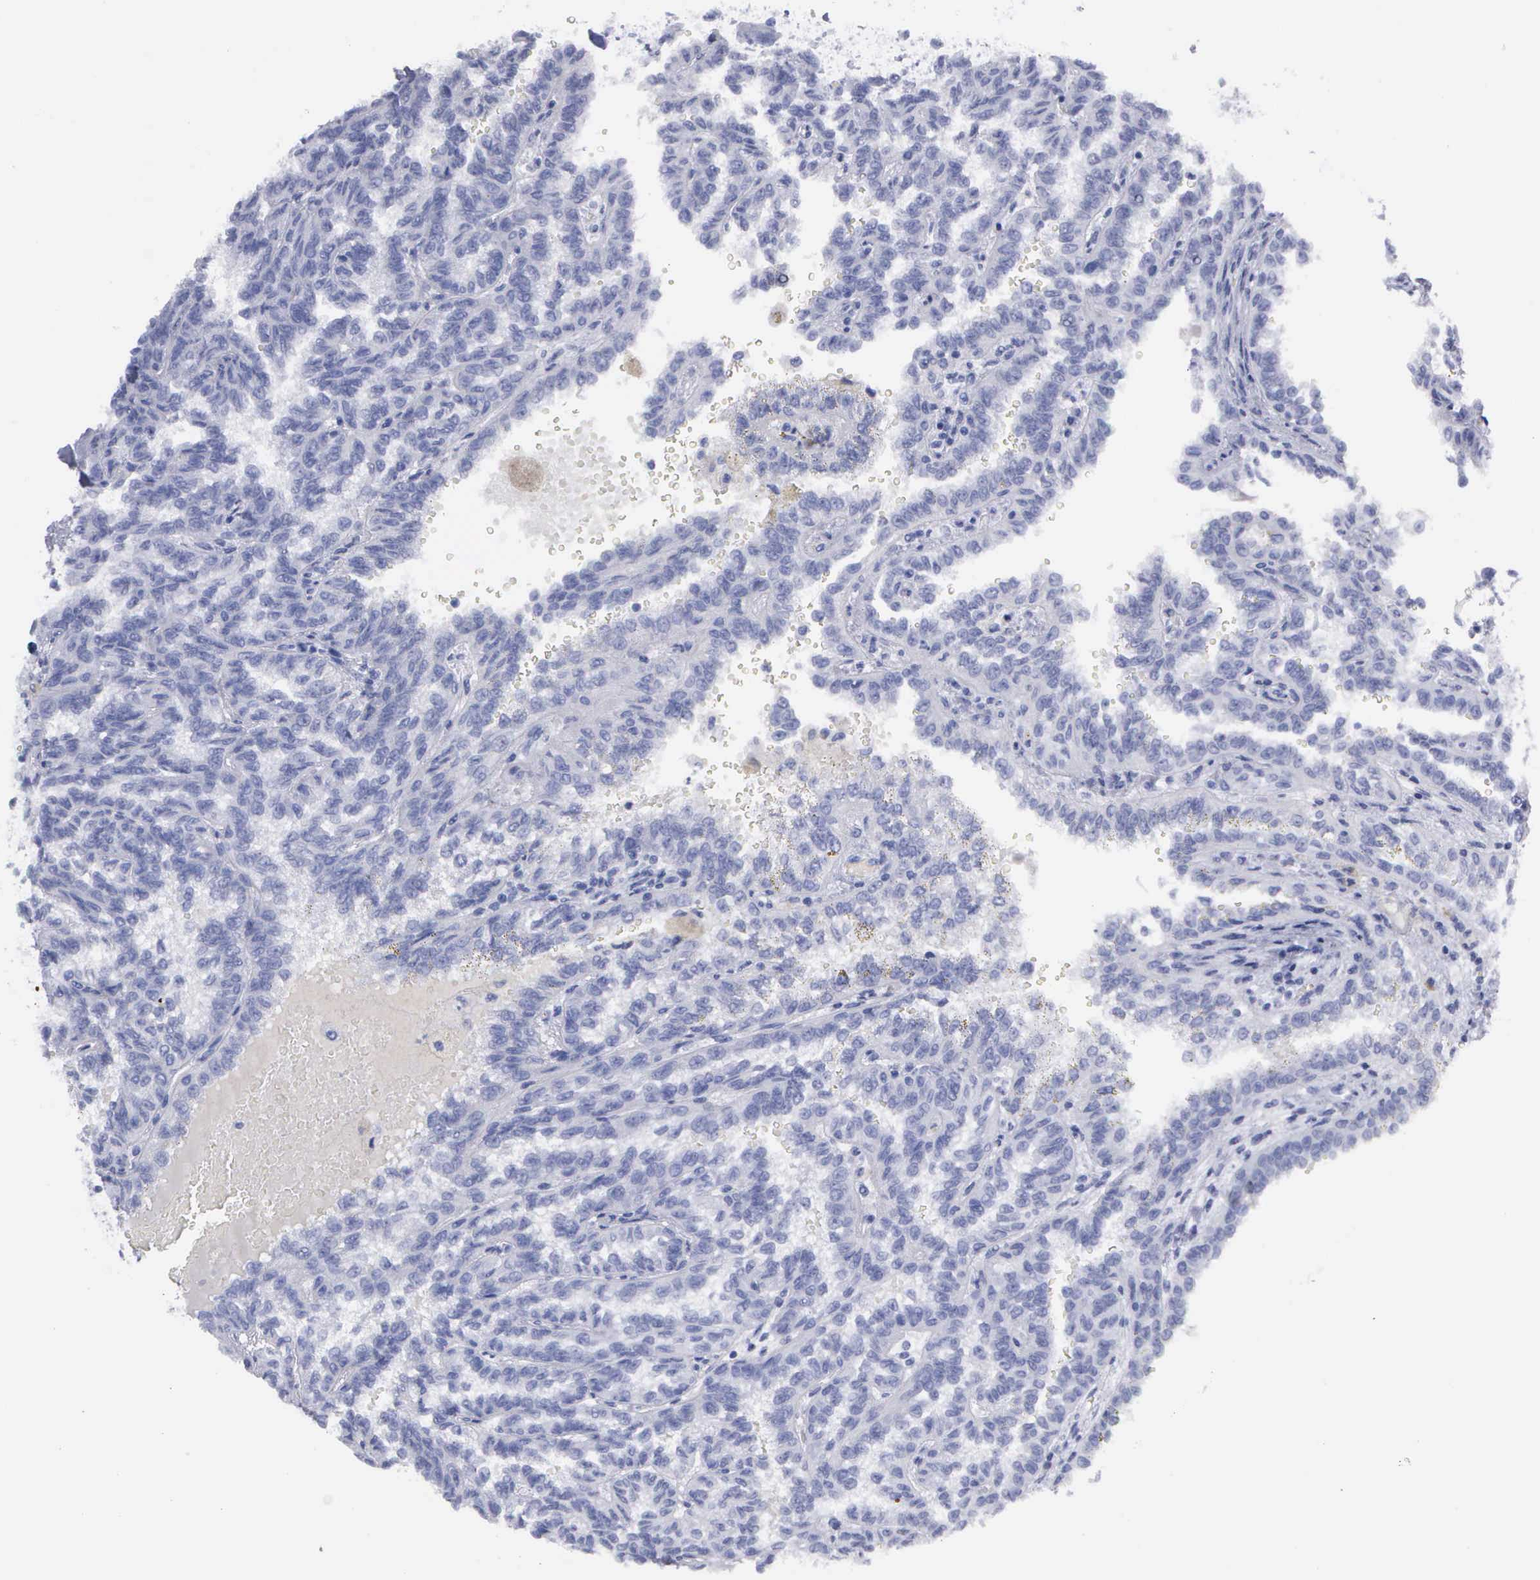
{"staining": {"intensity": "negative", "quantity": "none", "location": "none"}, "tissue": "renal cancer", "cell_type": "Tumor cells", "image_type": "cancer", "snomed": [{"axis": "morphology", "description": "Inflammation, NOS"}, {"axis": "morphology", "description": "Adenocarcinoma, NOS"}, {"axis": "topography", "description": "Kidney"}], "caption": "The image displays no staining of tumor cells in renal adenocarcinoma.", "gene": "CYP19A1", "patient": {"sex": "male", "age": 68}}